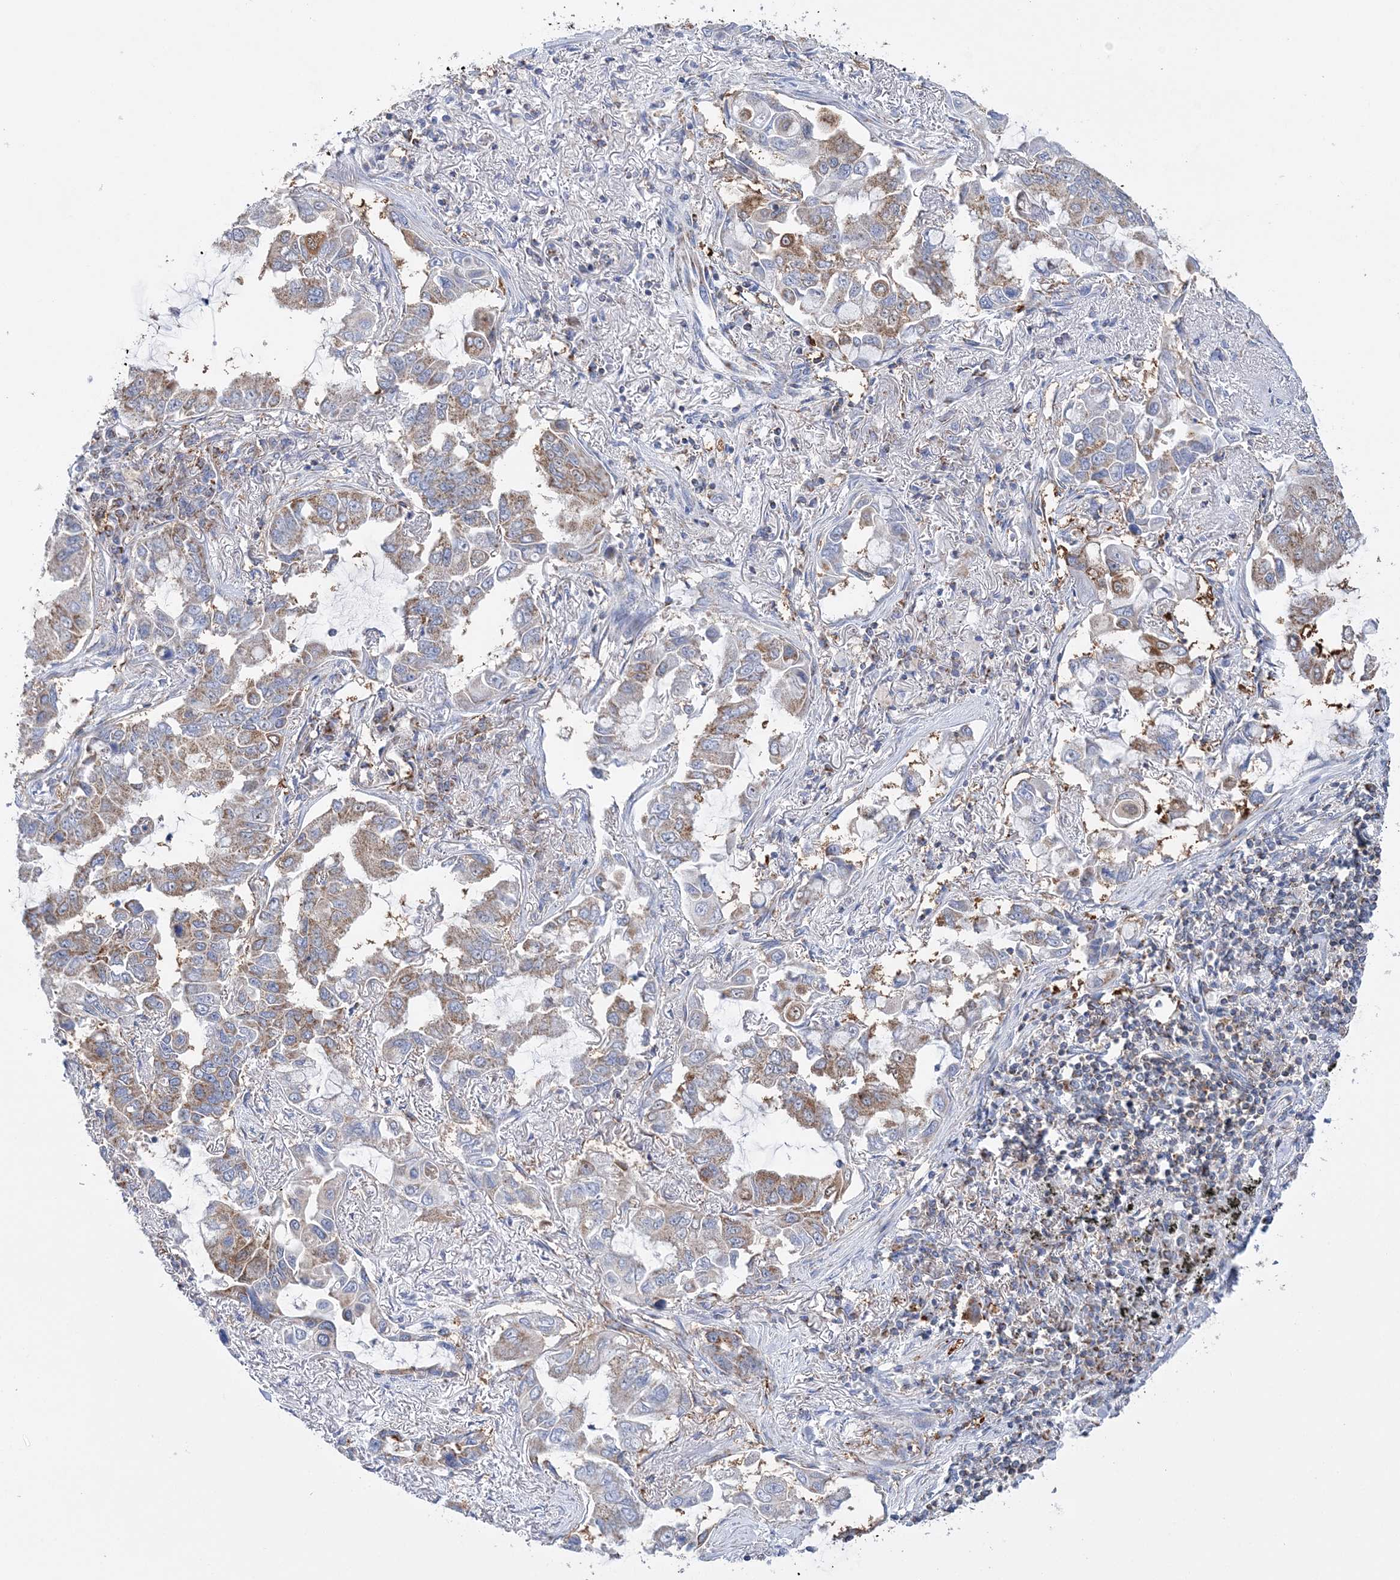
{"staining": {"intensity": "moderate", "quantity": "25%-75%", "location": "cytoplasmic/membranous"}, "tissue": "lung cancer", "cell_type": "Tumor cells", "image_type": "cancer", "snomed": [{"axis": "morphology", "description": "Adenocarcinoma, NOS"}, {"axis": "topography", "description": "Lung"}], "caption": "IHC photomicrograph of neoplastic tissue: adenocarcinoma (lung) stained using immunohistochemistry shows medium levels of moderate protein expression localized specifically in the cytoplasmic/membranous of tumor cells, appearing as a cytoplasmic/membranous brown color.", "gene": "TTC32", "patient": {"sex": "male", "age": 64}}